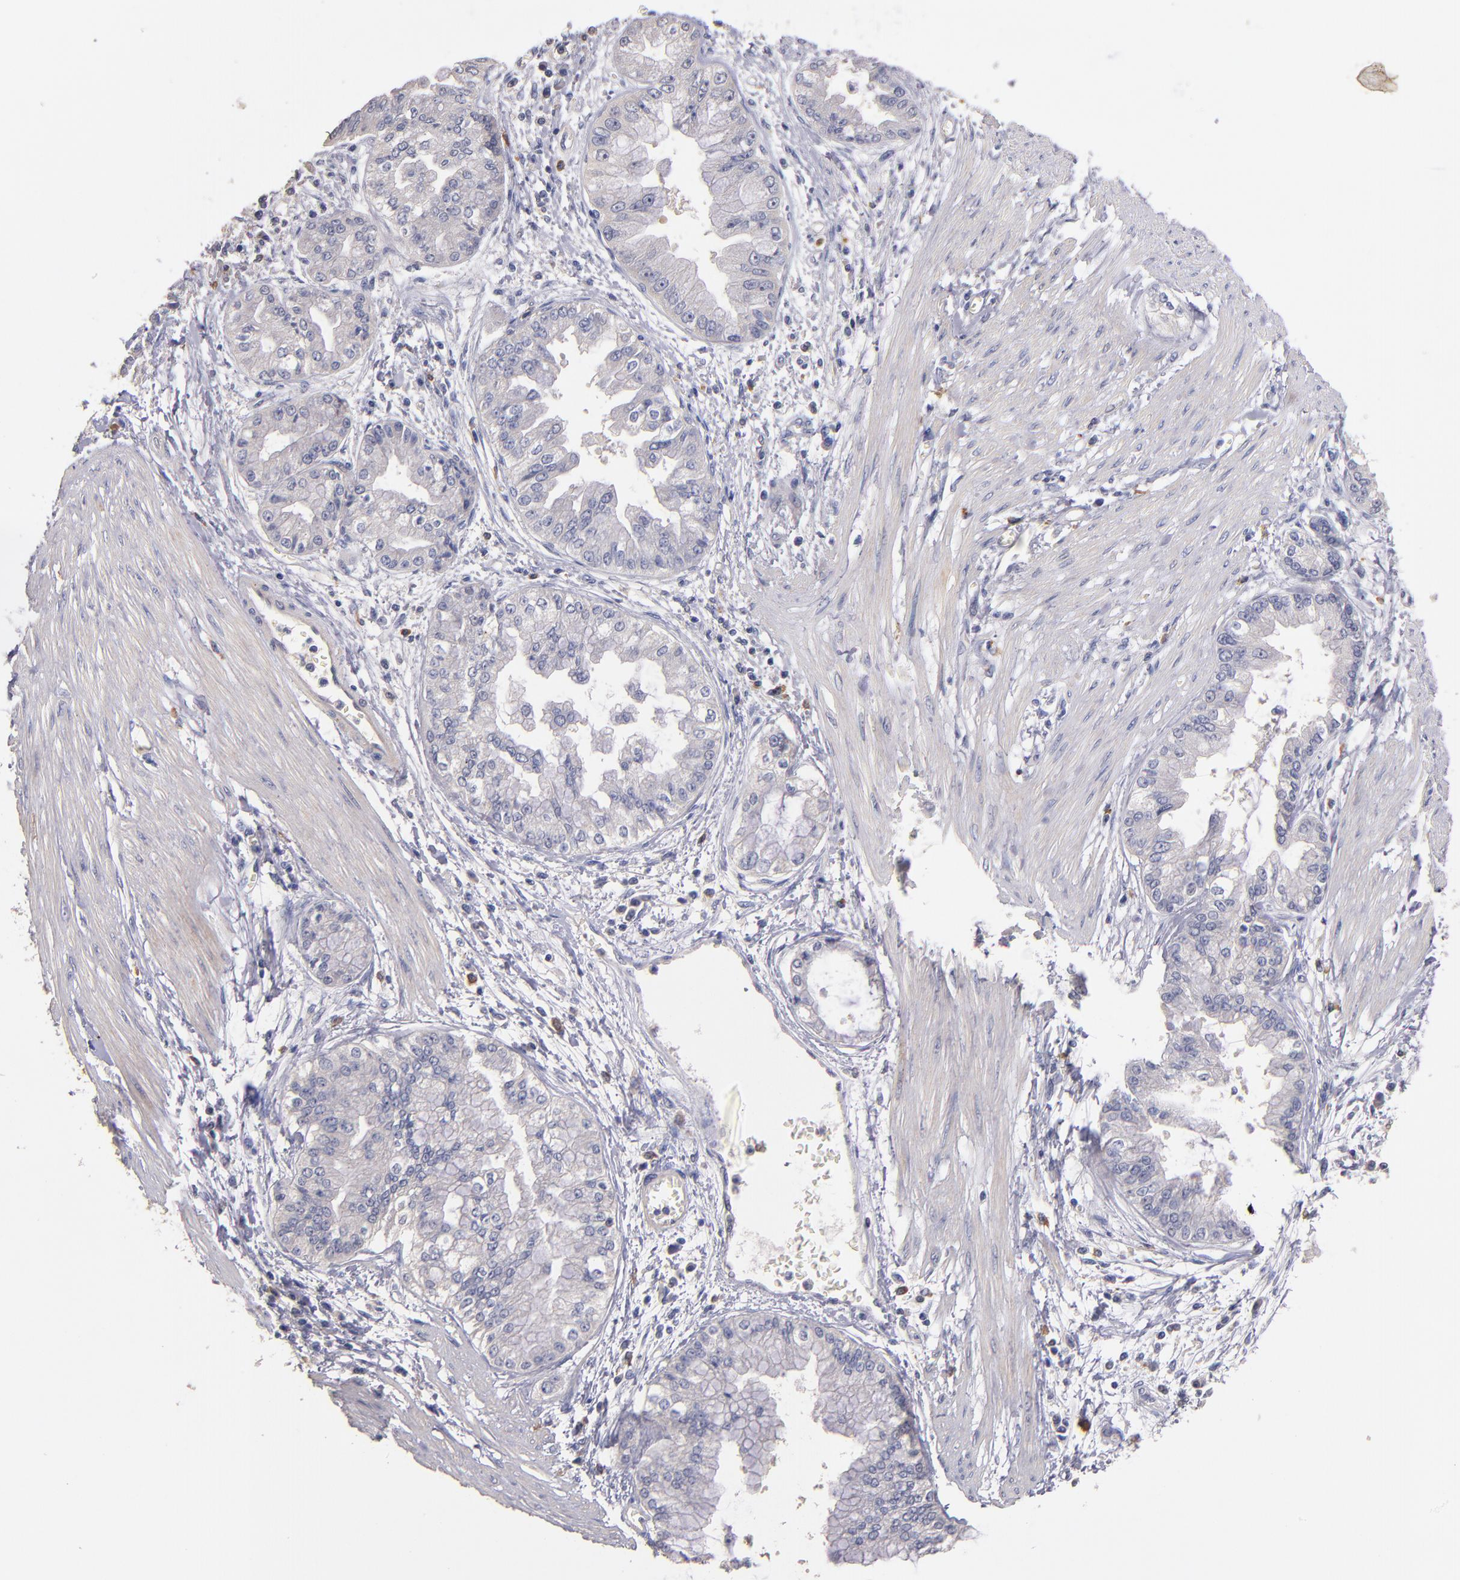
{"staining": {"intensity": "negative", "quantity": "none", "location": "none"}, "tissue": "liver cancer", "cell_type": "Tumor cells", "image_type": "cancer", "snomed": [{"axis": "morphology", "description": "Cholangiocarcinoma"}, {"axis": "topography", "description": "Liver"}], "caption": "An immunohistochemistry photomicrograph of liver cholangiocarcinoma is shown. There is no staining in tumor cells of liver cholangiocarcinoma. Brightfield microscopy of IHC stained with DAB (brown) and hematoxylin (blue), captured at high magnification.", "gene": "MAGEE1", "patient": {"sex": "female", "age": 79}}